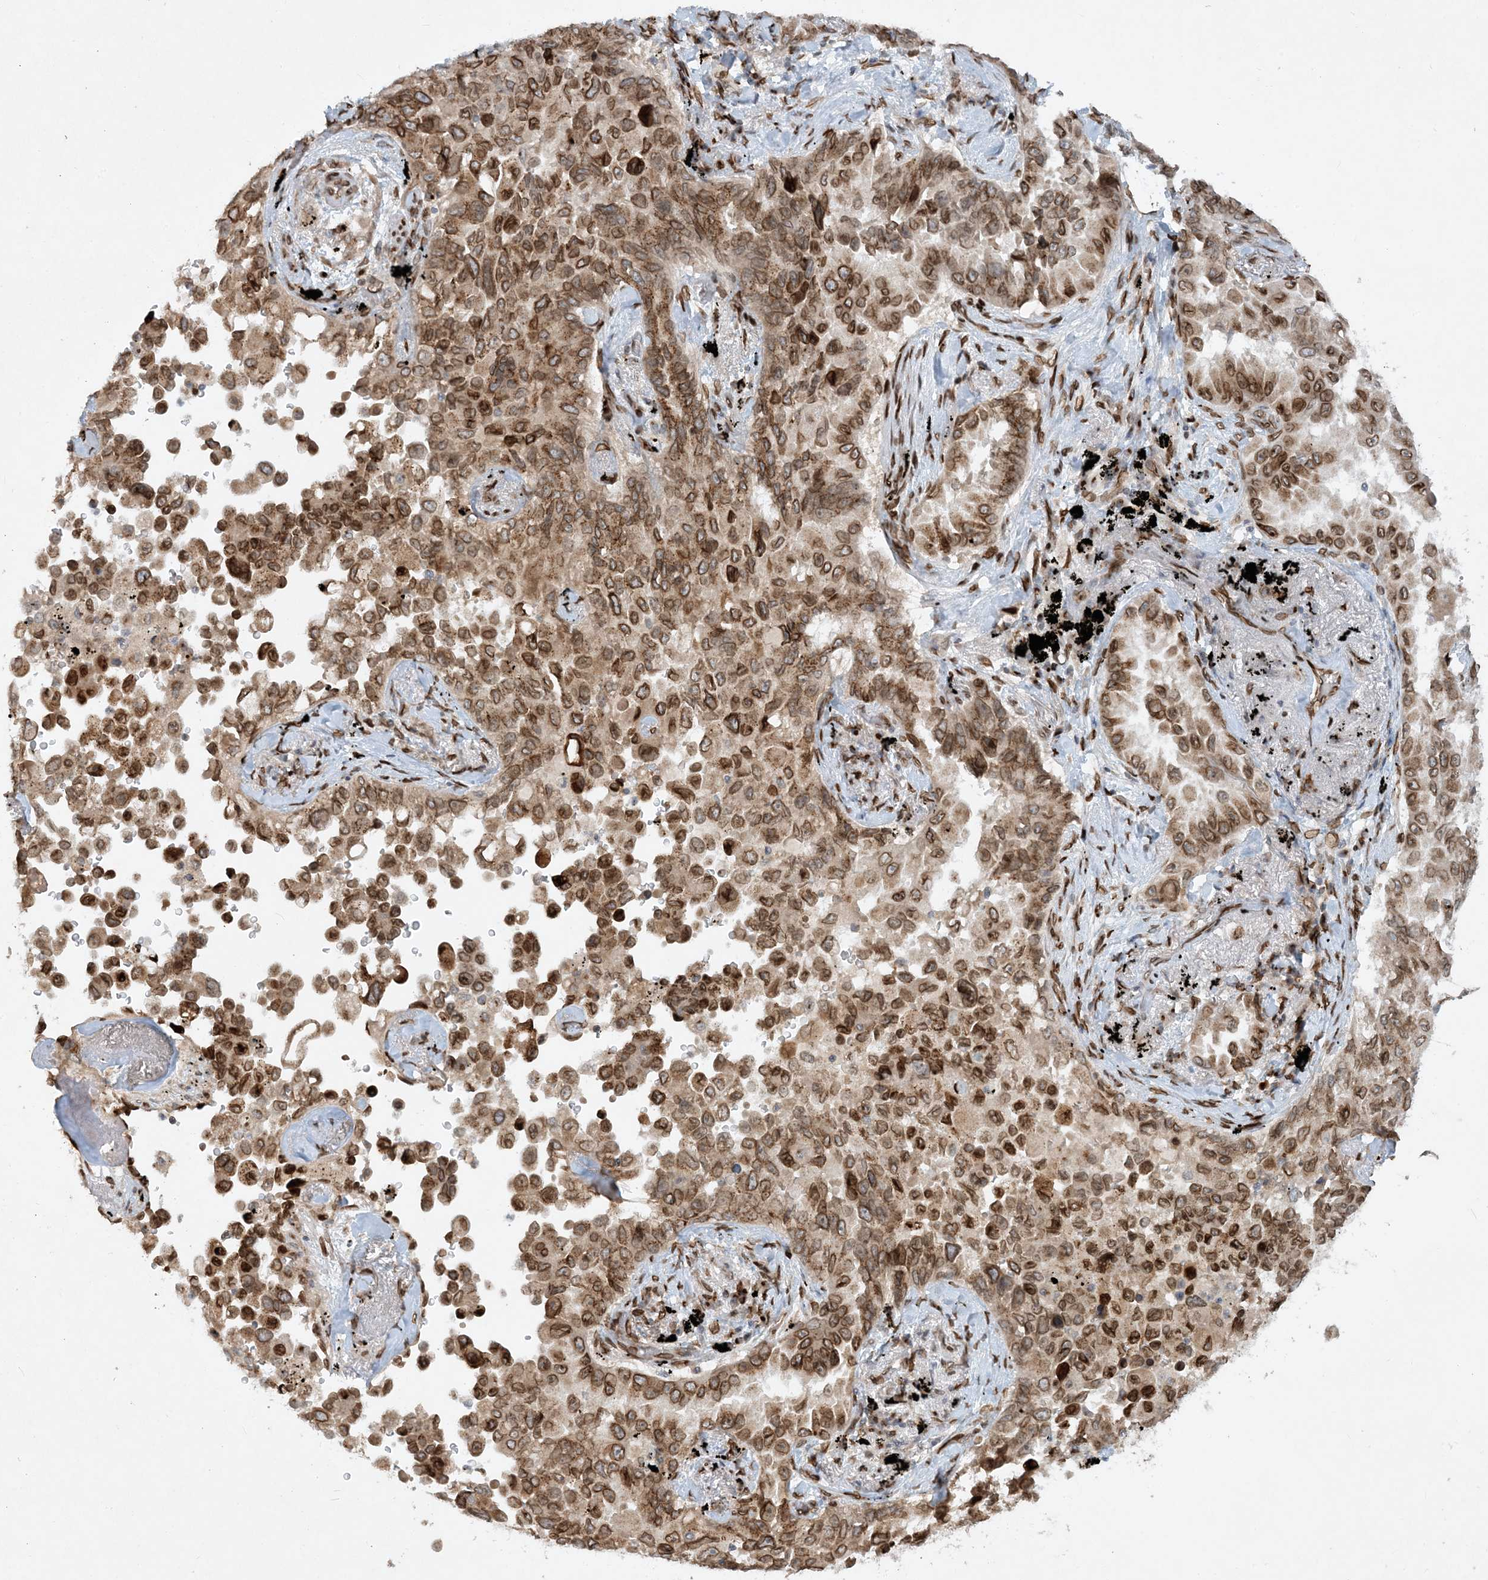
{"staining": {"intensity": "strong", "quantity": "25%-75%", "location": "cytoplasmic/membranous,nuclear"}, "tissue": "lung cancer", "cell_type": "Tumor cells", "image_type": "cancer", "snomed": [{"axis": "morphology", "description": "Adenocarcinoma, NOS"}, {"axis": "topography", "description": "Lung"}], "caption": "Immunohistochemistry of adenocarcinoma (lung) shows high levels of strong cytoplasmic/membranous and nuclear expression in about 25%-75% of tumor cells. (Stains: DAB (3,3'-diaminobenzidine) in brown, nuclei in blue, Microscopy: brightfield microscopy at high magnification).", "gene": "SLC35A2", "patient": {"sex": "female", "age": 67}}